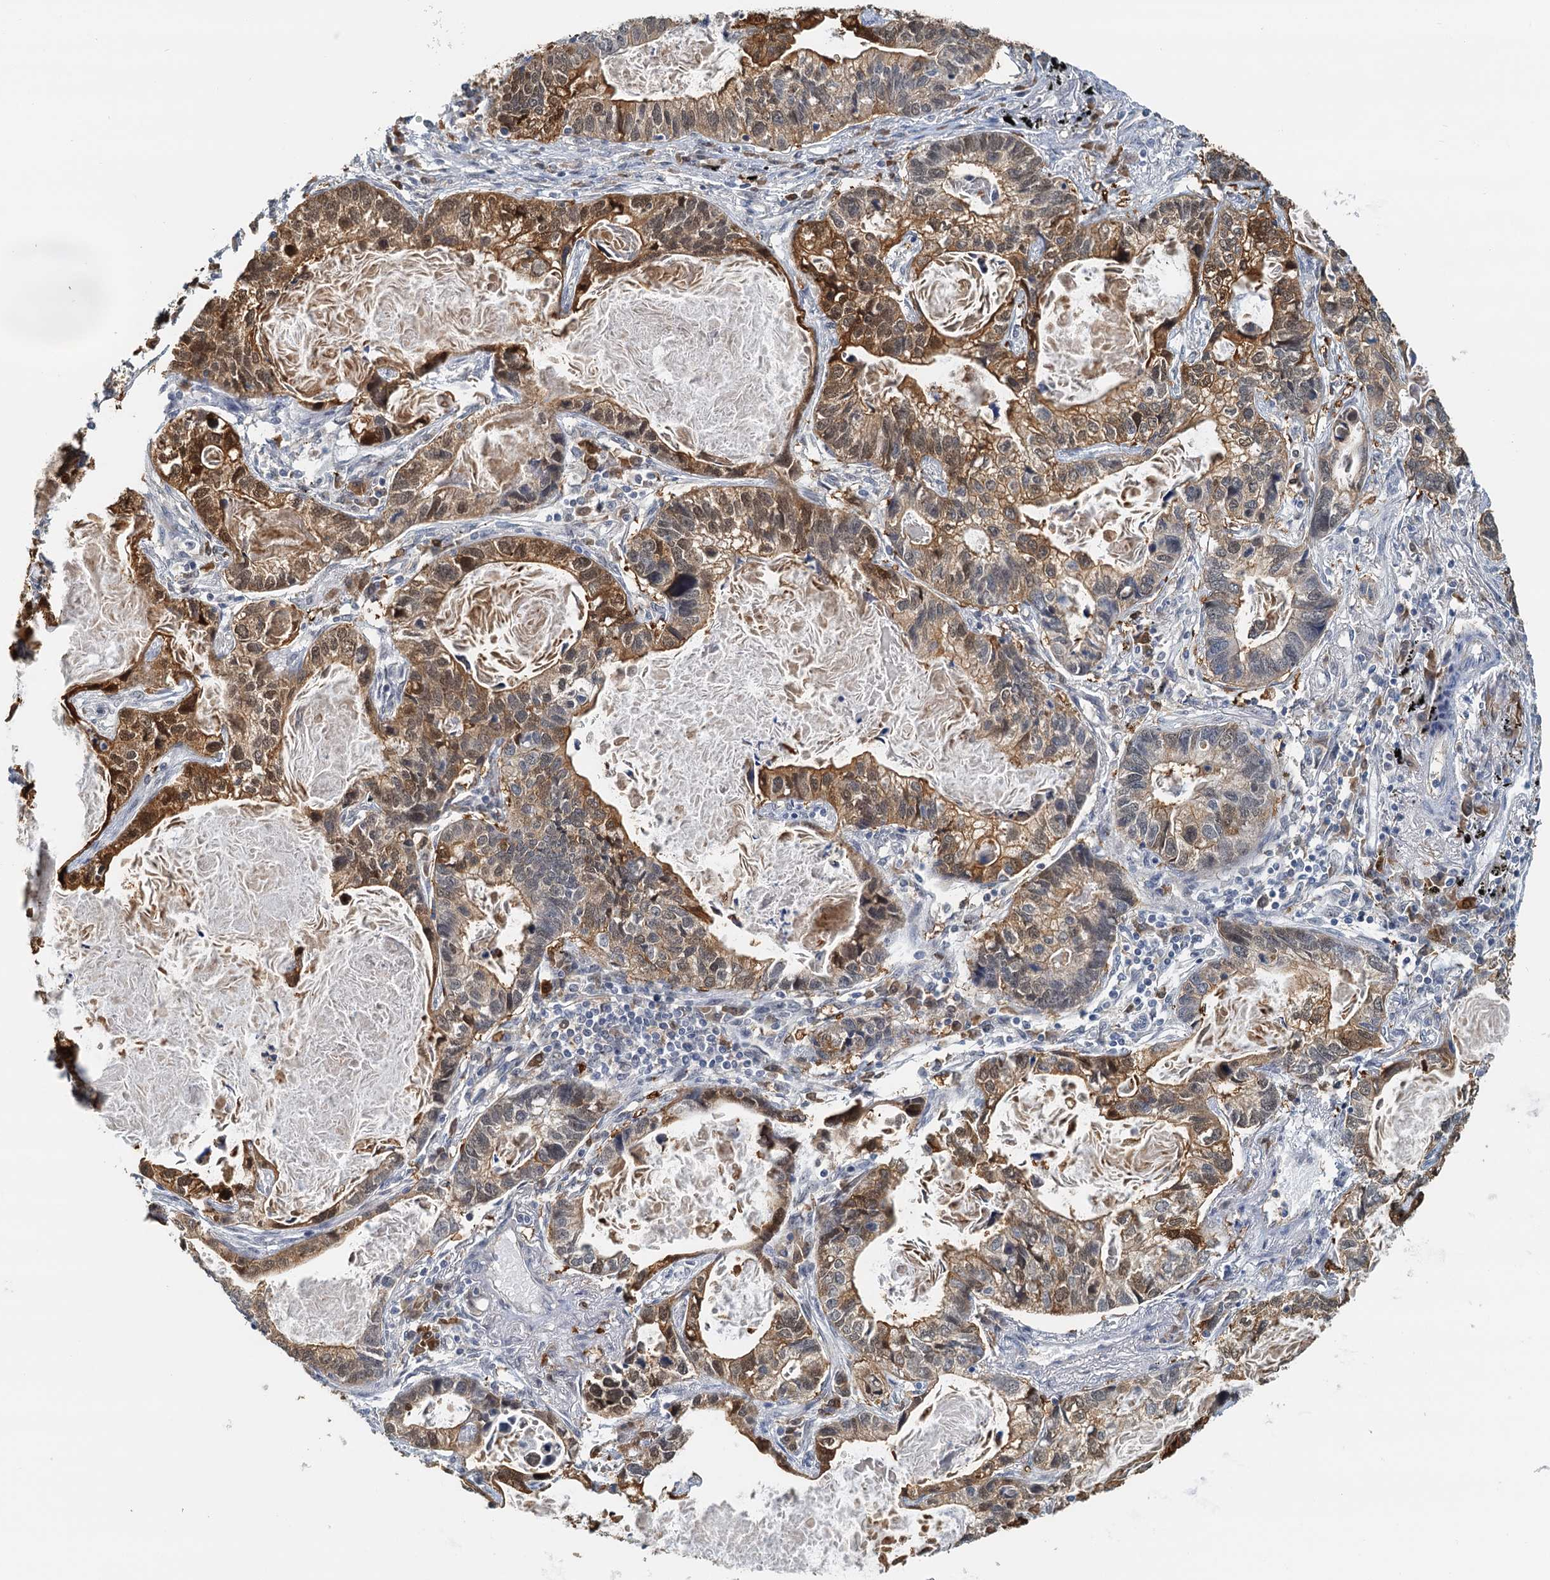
{"staining": {"intensity": "moderate", "quantity": "25%-75%", "location": "cytoplasmic/membranous,nuclear"}, "tissue": "lung cancer", "cell_type": "Tumor cells", "image_type": "cancer", "snomed": [{"axis": "morphology", "description": "Adenocarcinoma, NOS"}, {"axis": "topography", "description": "Lung"}], "caption": "An image of human lung cancer (adenocarcinoma) stained for a protein displays moderate cytoplasmic/membranous and nuclear brown staining in tumor cells.", "gene": "SPINDOC", "patient": {"sex": "male", "age": 67}}